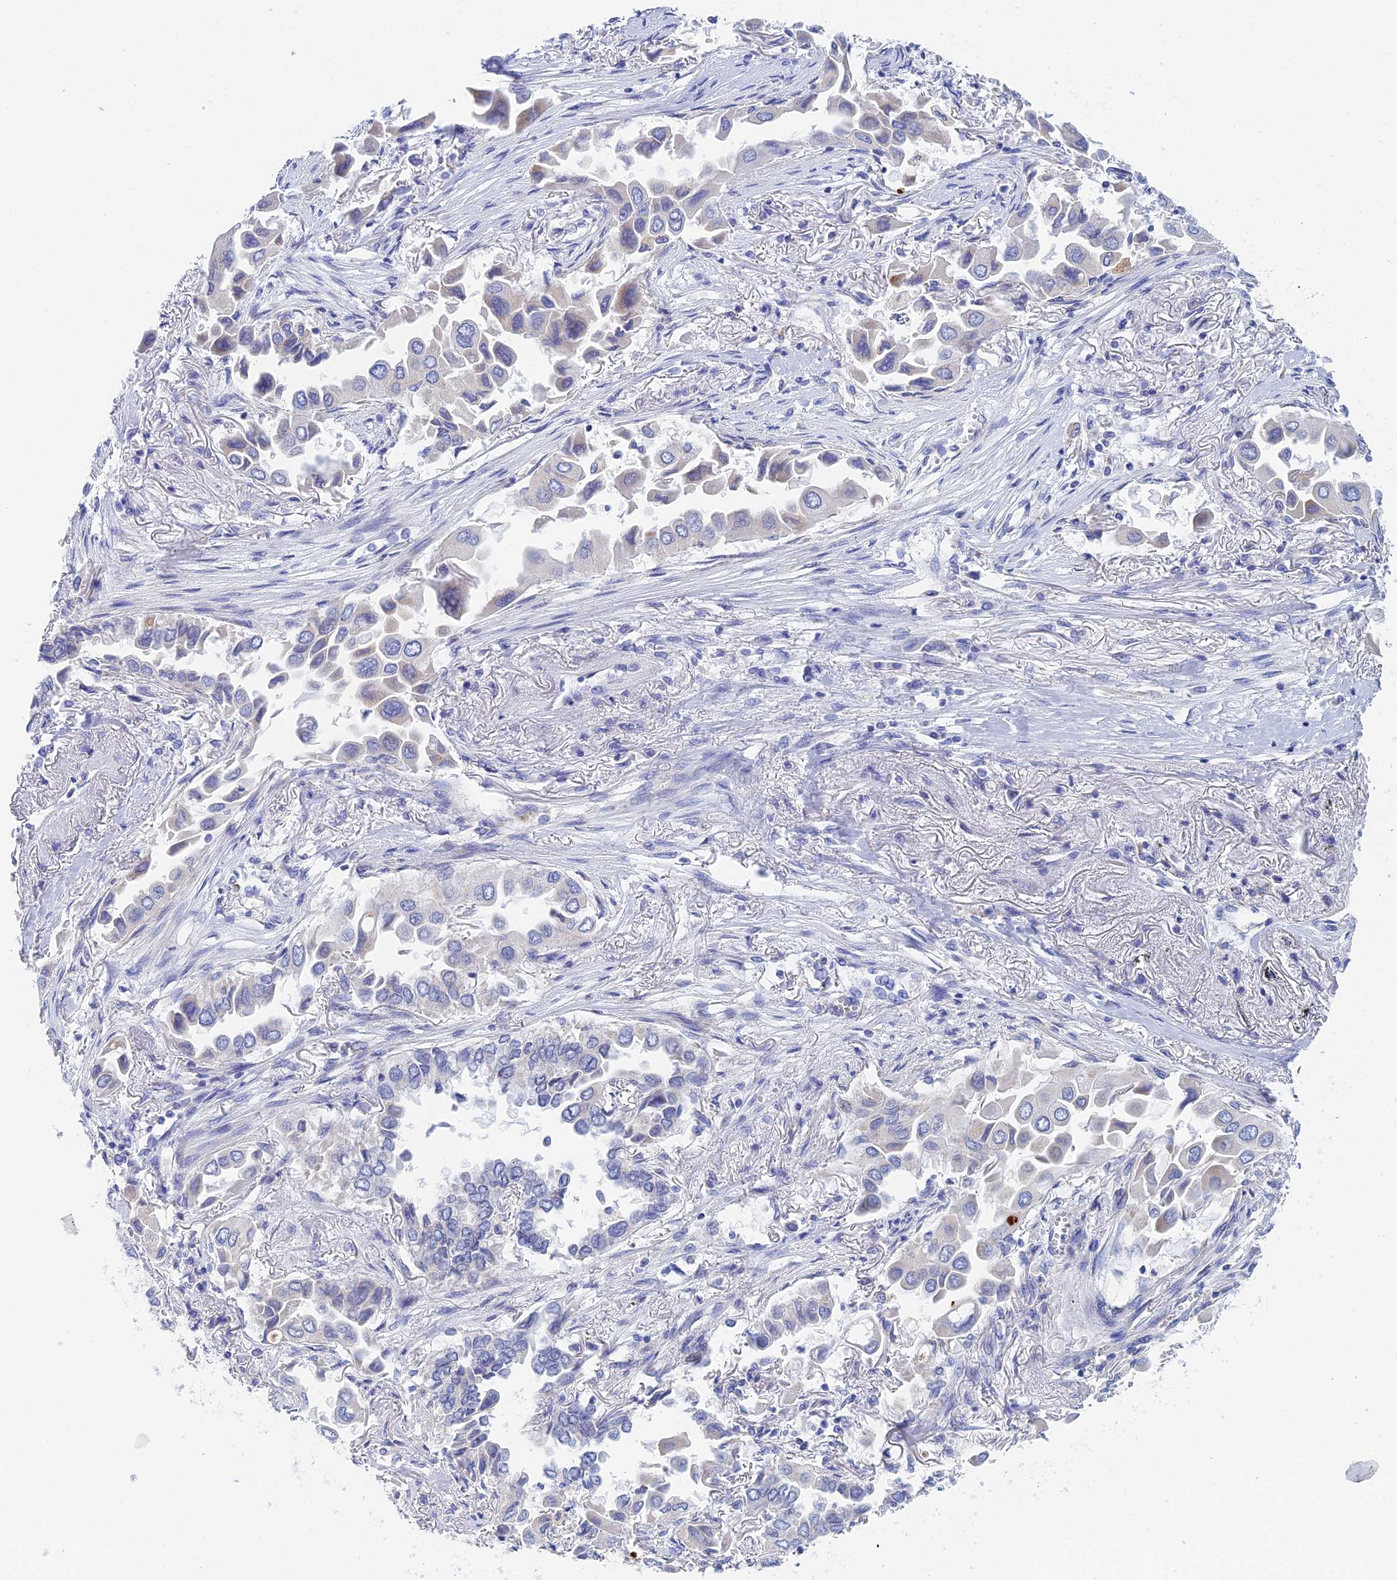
{"staining": {"intensity": "strong", "quantity": "<25%", "location": "cytoplasmic/membranous"}, "tissue": "lung cancer", "cell_type": "Tumor cells", "image_type": "cancer", "snomed": [{"axis": "morphology", "description": "Adenocarcinoma, NOS"}, {"axis": "topography", "description": "Lung"}], "caption": "Tumor cells display medium levels of strong cytoplasmic/membranous staining in approximately <25% of cells in adenocarcinoma (lung).", "gene": "CFAP210", "patient": {"sex": "female", "age": 76}}